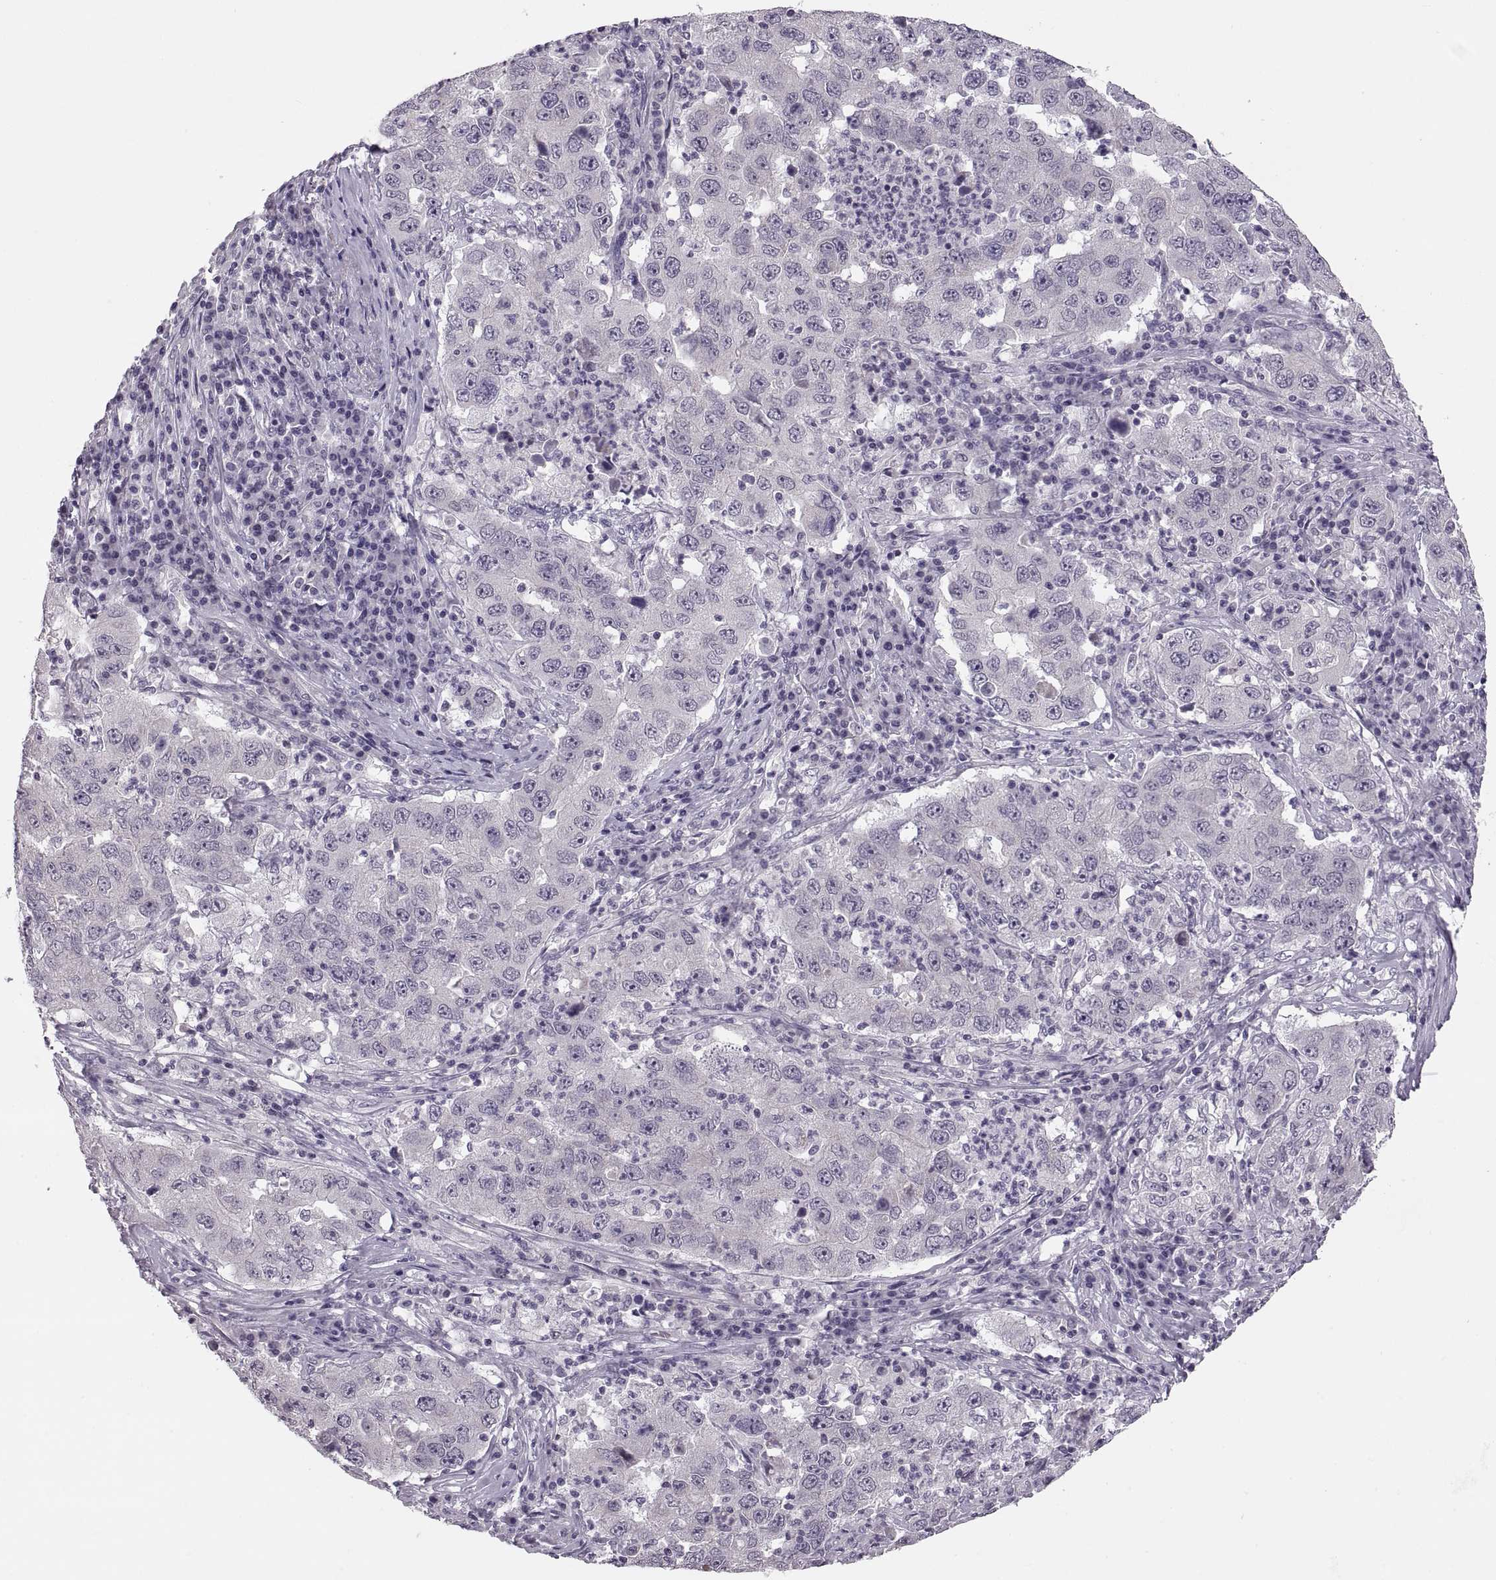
{"staining": {"intensity": "negative", "quantity": "none", "location": "none"}, "tissue": "lung cancer", "cell_type": "Tumor cells", "image_type": "cancer", "snomed": [{"axis": "morphology", "description": "Adenocarcinoma, NOS"}, {"axis": "topography", "description": "Lung"}], "caption": "Protein analysis of lung cancer shows no significant staining in tumor cells.", "gene": "ADH6", "patient": {"sex": "male", "age": 73}}